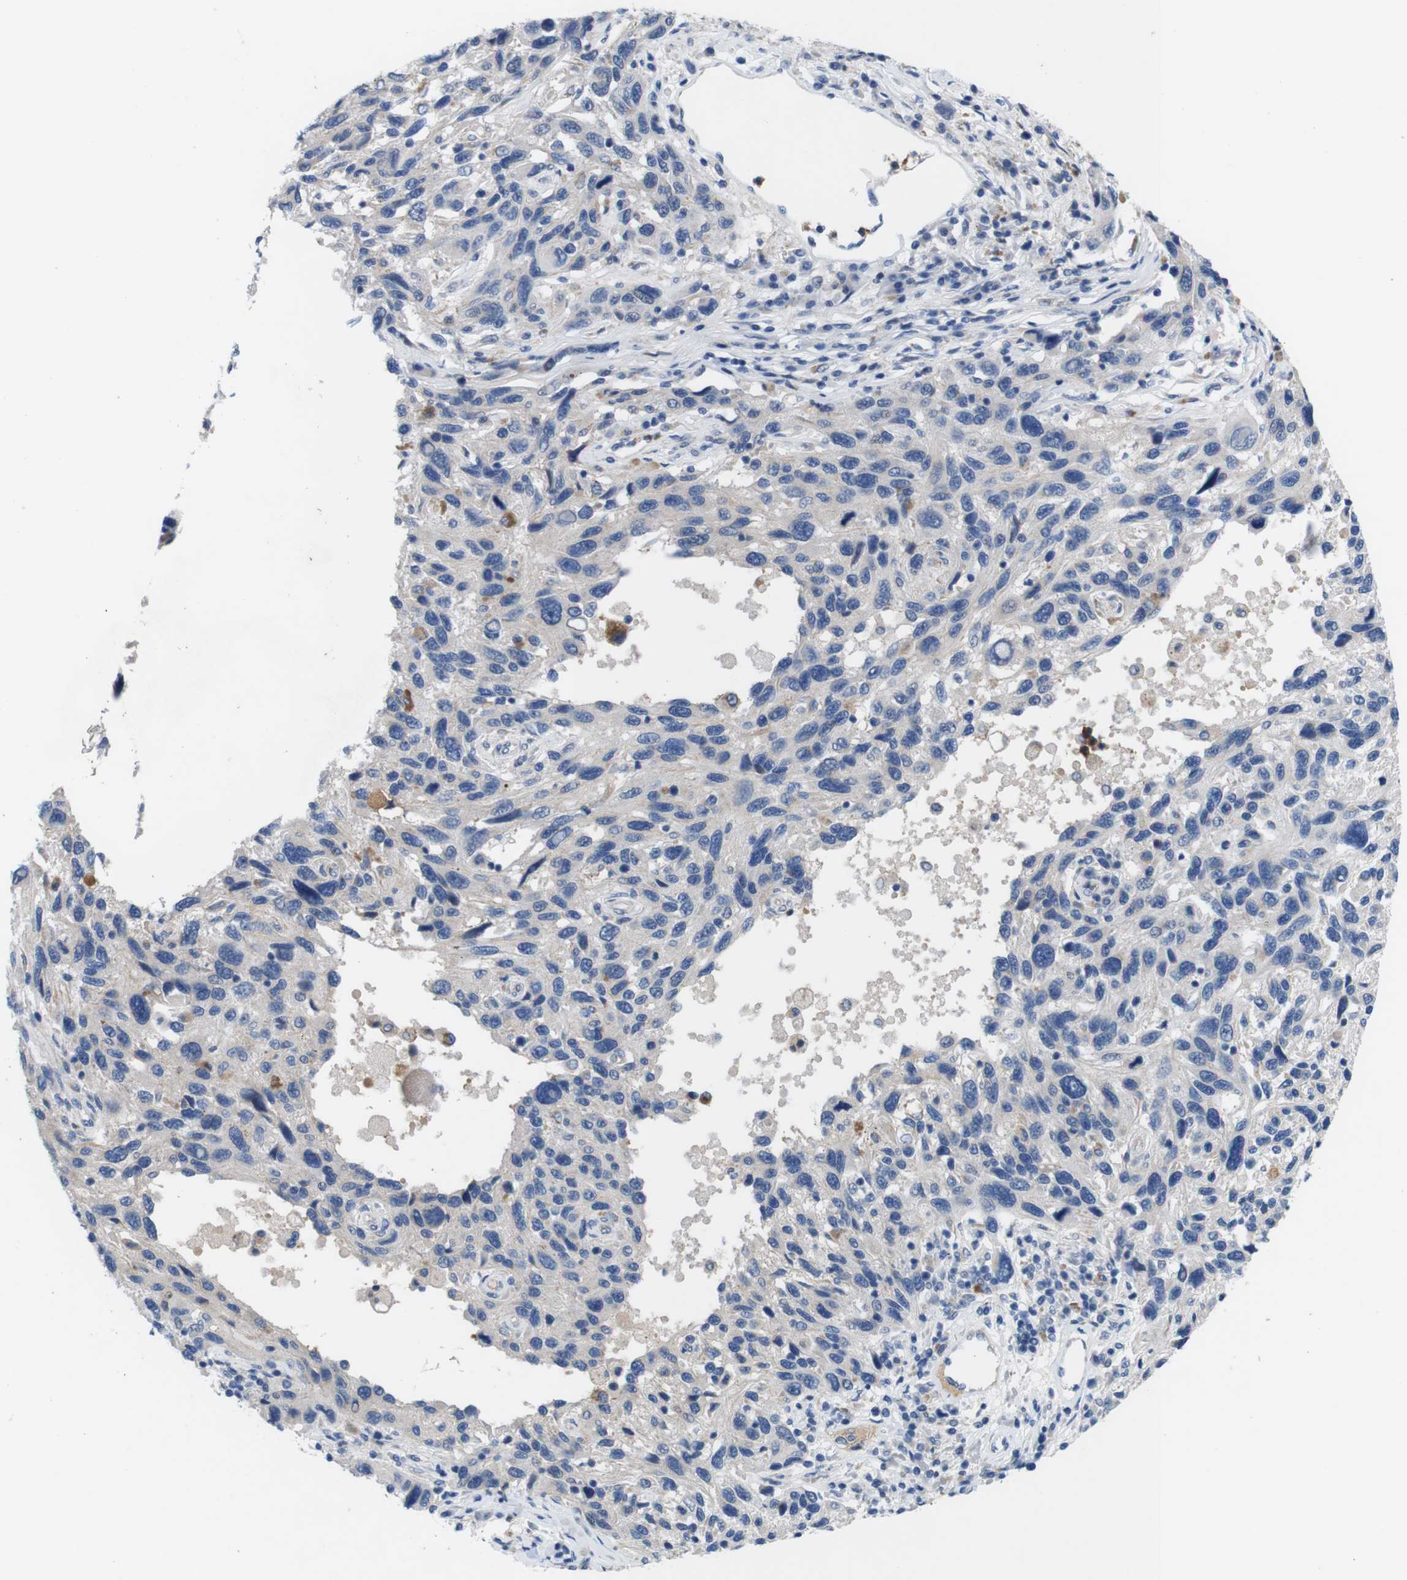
{"staining": {"intensity": "negative", "quantity": "none", "location": "none"}, "tissue": "melanoma", "cell_type": "Tumor cells", "image_type": "cancer", "snomed": [{"axis": "morphology", "description": "Malignant melanoma, NOS"}, {"axis": "topography", "description": "Skin"}], "caption": "Histopathology image shows no protein staining in tumor cells of melanoma tissue.", "gene": "C1RL", "patient": {"sex": "male", "age": 53}}